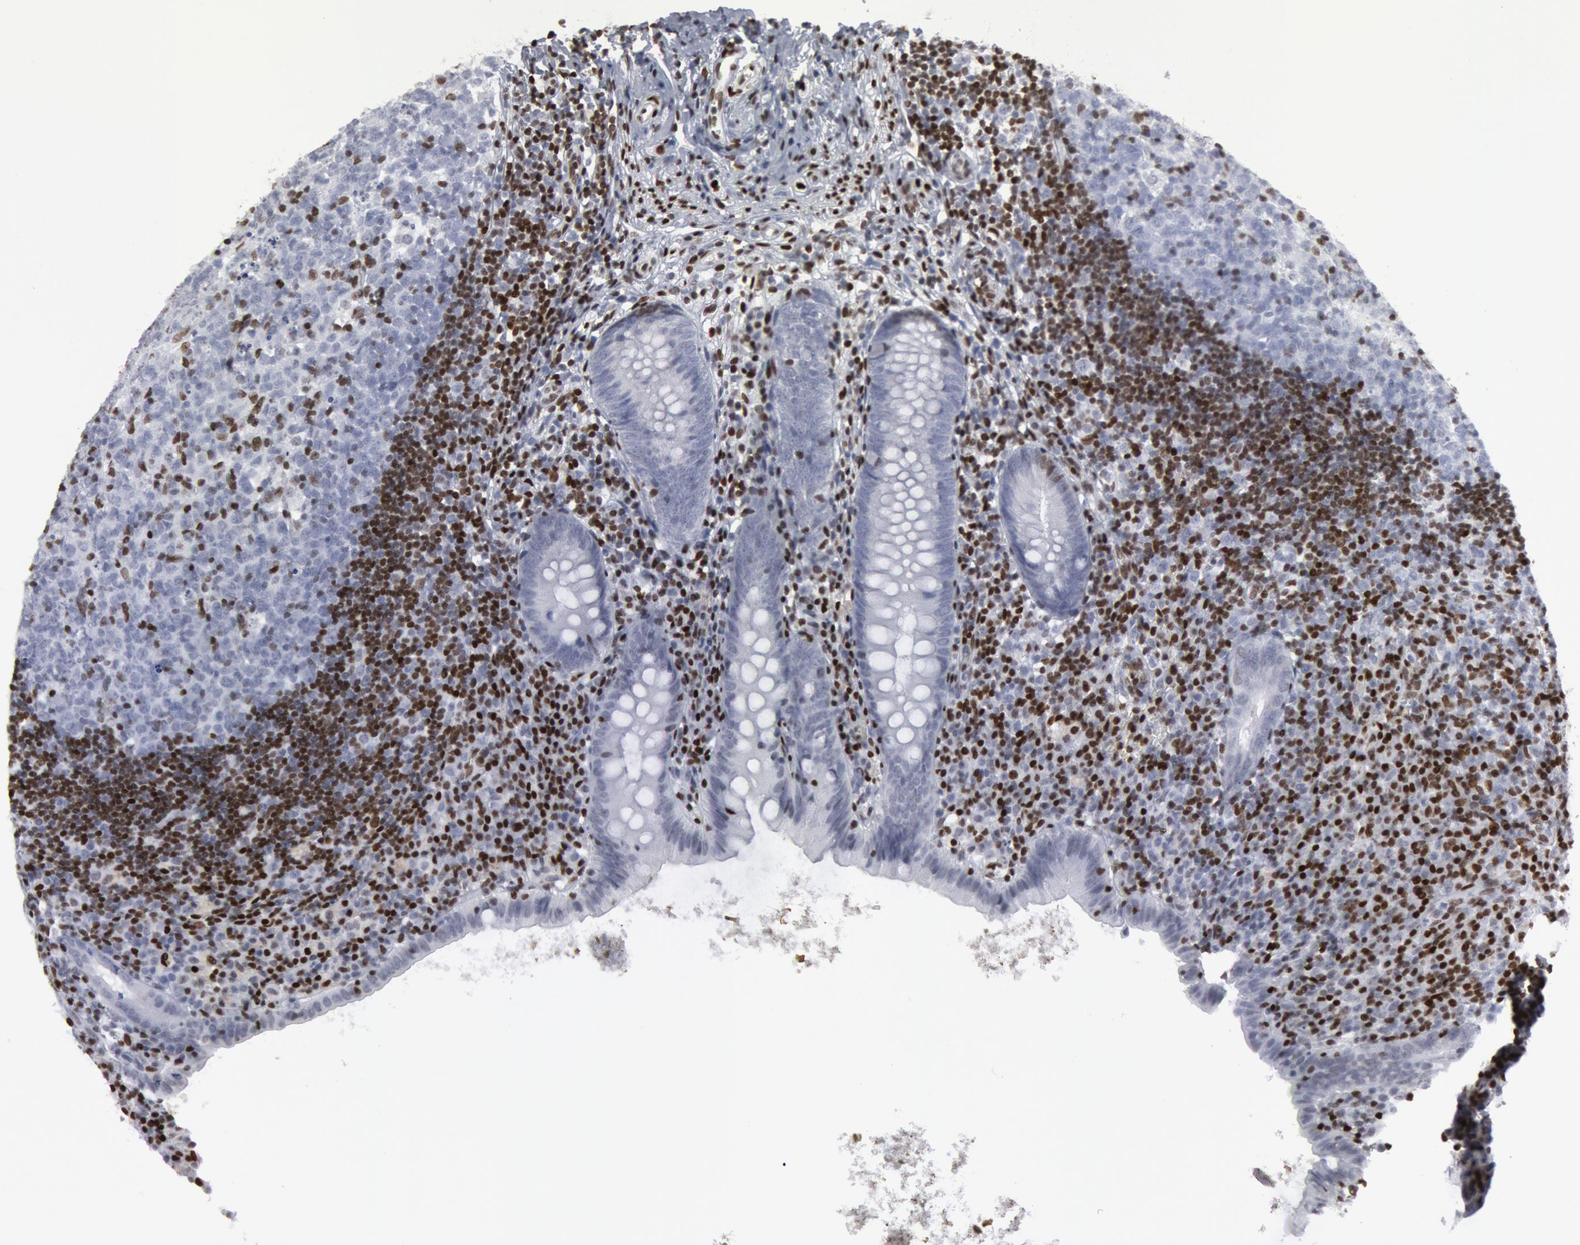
{"staining": {"intensity": "negative", "quantity": "none", "location": "none"}, "tissue": "appendix", "cell_type": "Glandular cells", "image_type": "normal", "snomed": [{"axis": "morphology", "description": "Normal tissue, NOS"}, {"axis": "topography", "description": "Appendix"}], "caption": "IHC histopathology image of normal human appendix stained for a protein (brown), which displays no staining in glandular cells.", "gene": "MECP2", "patient": {"sex": "female", "age": 9}}